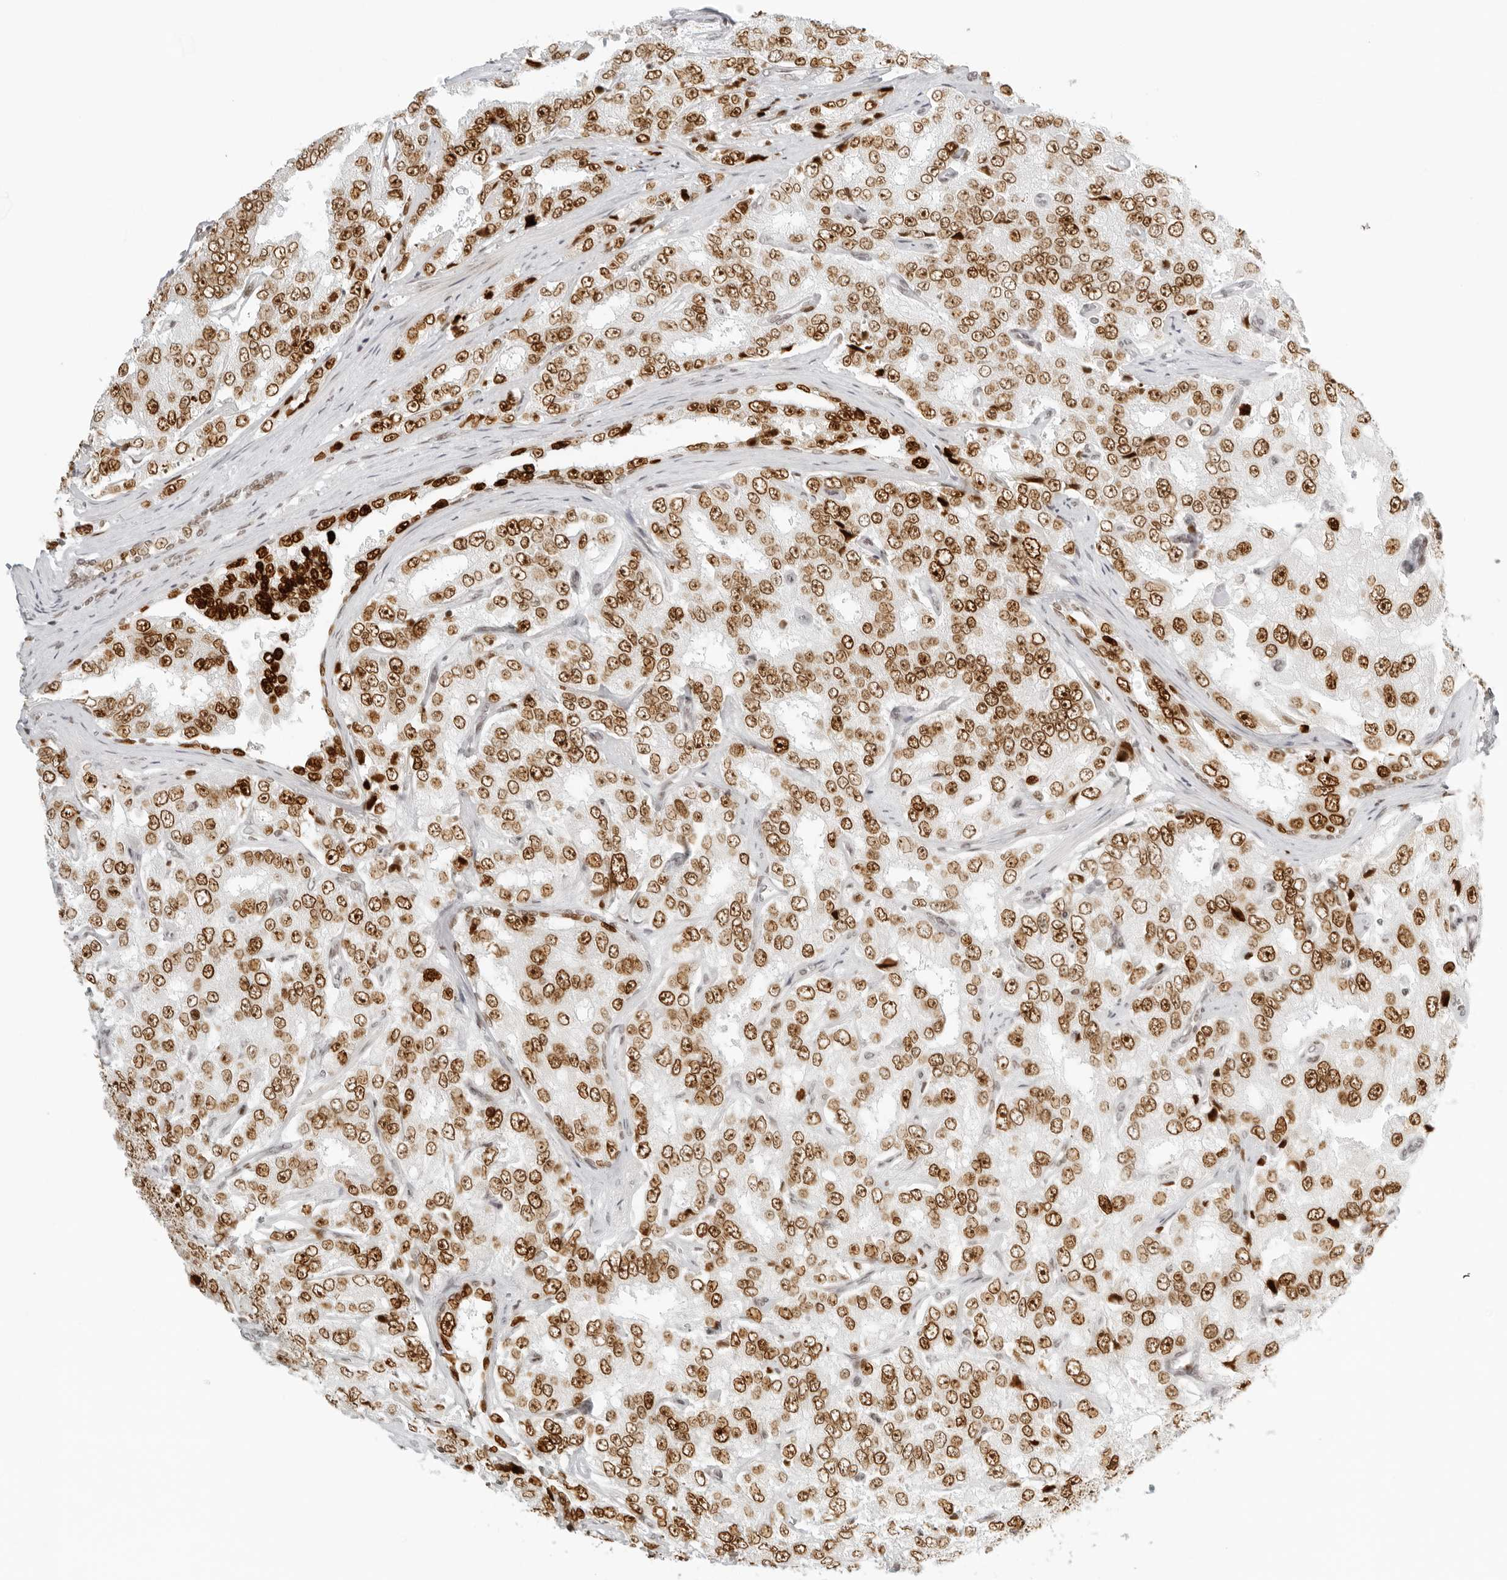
{"staining": {"intensity": "strong", "quantity": ">75%", "location": "nuclear"}, "tissue": "prostate cancer", "cell_type": "Tumor cells", "image_type": "cancer", "snomed": [{"axis": "morphology", "description": "Adenocarcinoma, High grade"}, {"axis": "topography", "description": "Prostate"}], "caption": "Immunohistochemical staining of human adenocarcinoma (high-grade) (prostate) demonstrates strong nuclear protein expression in about >75% of tumor cells. (IHC, brightfield microscopy, high magnification).", "gene": "RCC1", "patient": {"sex": "male", "age": 58}}